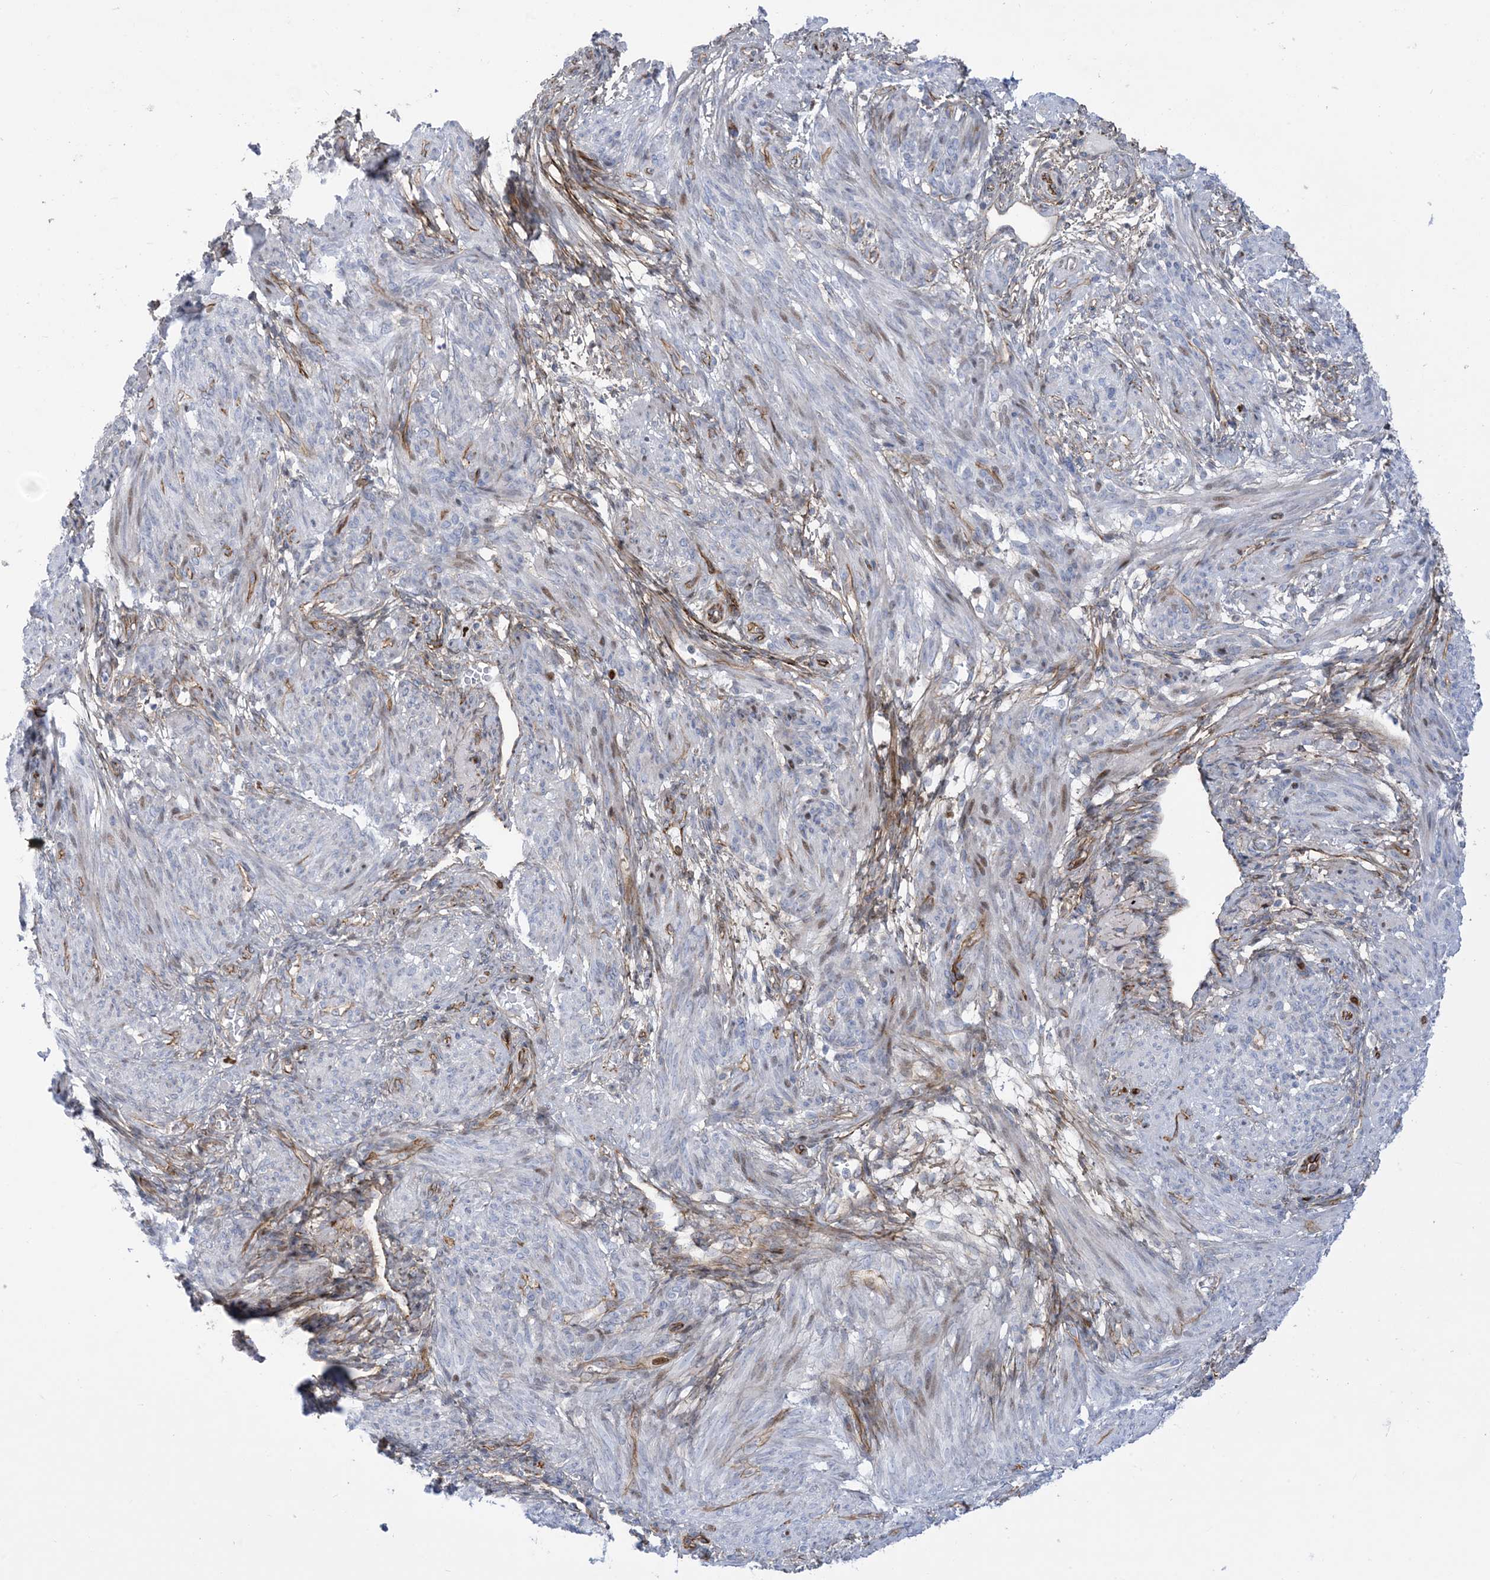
{"staining": {"intensity": "weak", "quantity": "<25%", "location": "nuclear"}, "tissue": "smooth muscle", "cell_type": "Smooth muscle cells", "image_type": "normal", "snomed": [{"axis": "morphology", "description": "Normal tissue, NOS"}, {"axis": "topography", "description": "Smooth muscle"}], "caption": "Micrograph shows no protein positivity in smooth muscle cells of unremarkable smooth muscle.", "gene": "MARS2", "patient": {"sex": "female", "age": 39}}